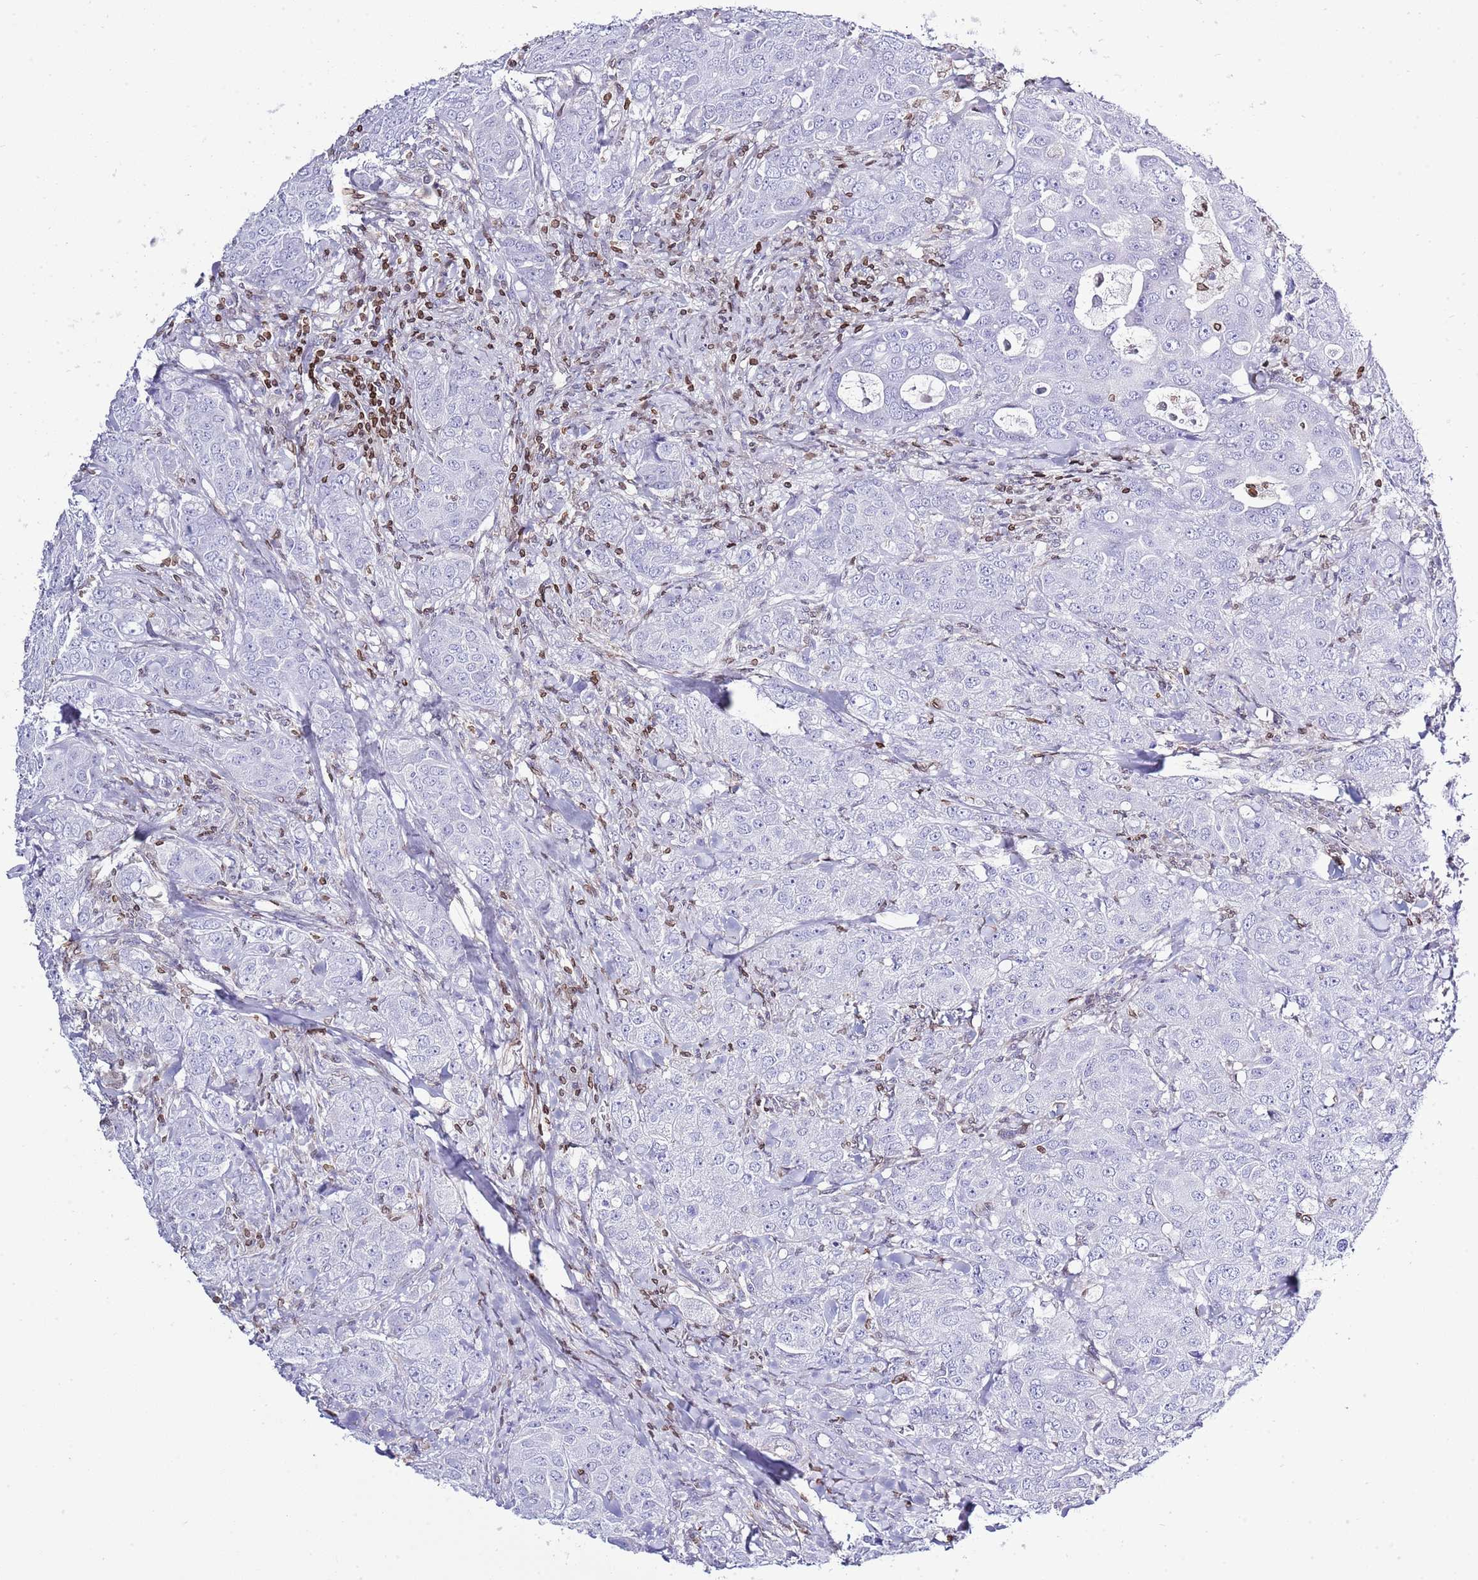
{"staining": {"intensity": "negative", "quantity": "none", "location": "none"}, "tissue": "breast cancer", "cell_type": "Tumor cells", "image_type": "cancer", "snomed": [{"axis": "morphology", "description": "Duct carcinoma"}, {"axis": "topography", "description": "Breast"}], "caption": "This is an immunohistochemistry (IHC) photomicrograph of human intraductal carcinoma (breast). There is no staining in tumor cells.", "gene": "LBR", "patient": {"sex": "female", "age": 43}}